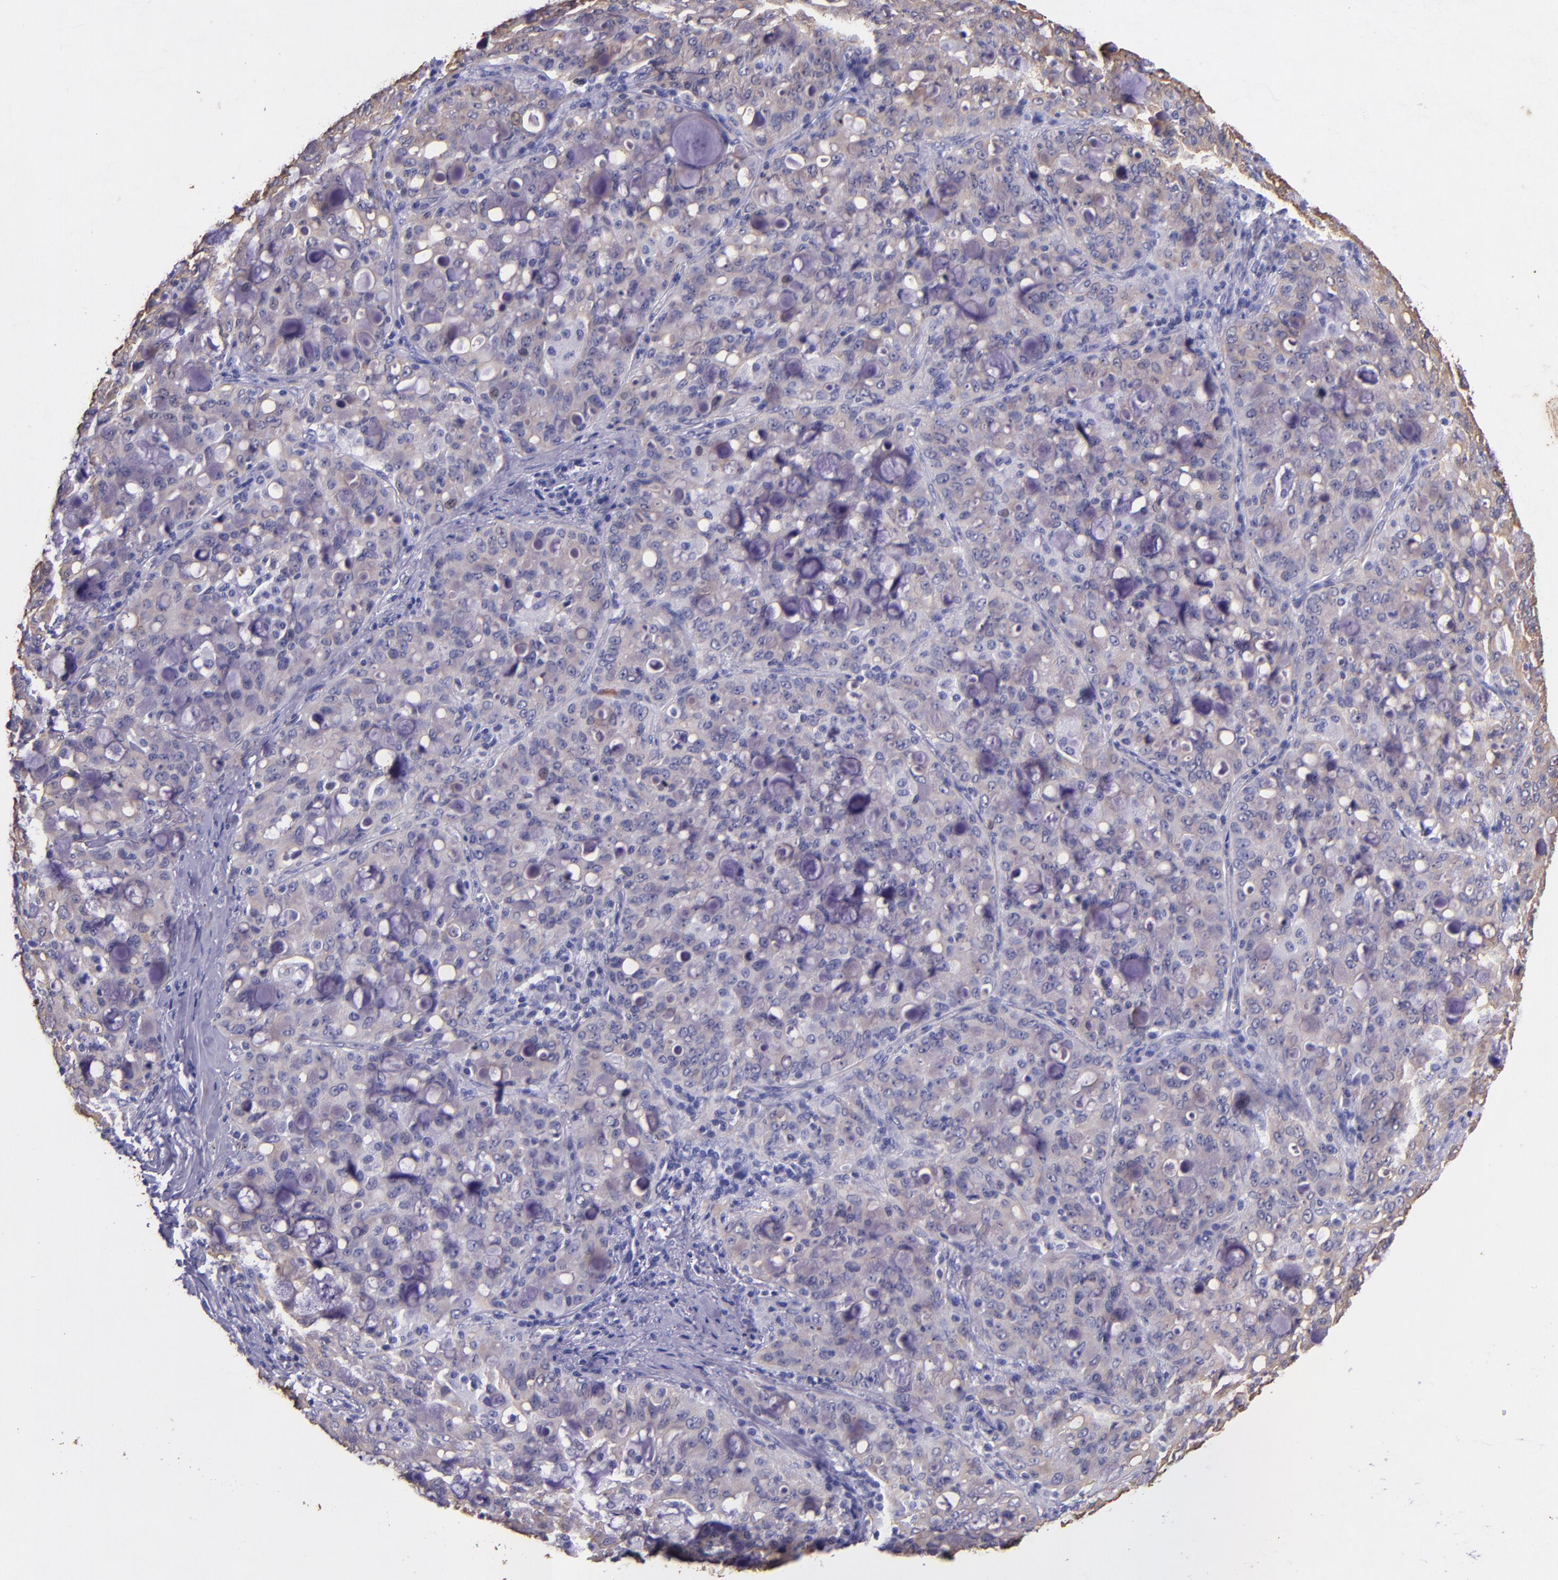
{"staining": {"intensity": "weak", "quantity": ">75%", "location": "cytoplasmic/membranous"}, "tissue": "lung cancer", "cell_type": "Tumor cells", "image_type": "cancer", "snomed": [{"axis": "morphology", "description": "Adenocarcinoma, NOS"}, {"axis": "topography", "description": "Lung"}], "caption": "Lung cancer (adenocarcinoma) stained with immunohistochemistry displays weak cytoplasmic/membranous positivity in about >75% of tumor cells. (IHC, brightfield microscopy, high magnification).", "gene": "KRT4", "patient": {"sex": "female", "age": 44}}